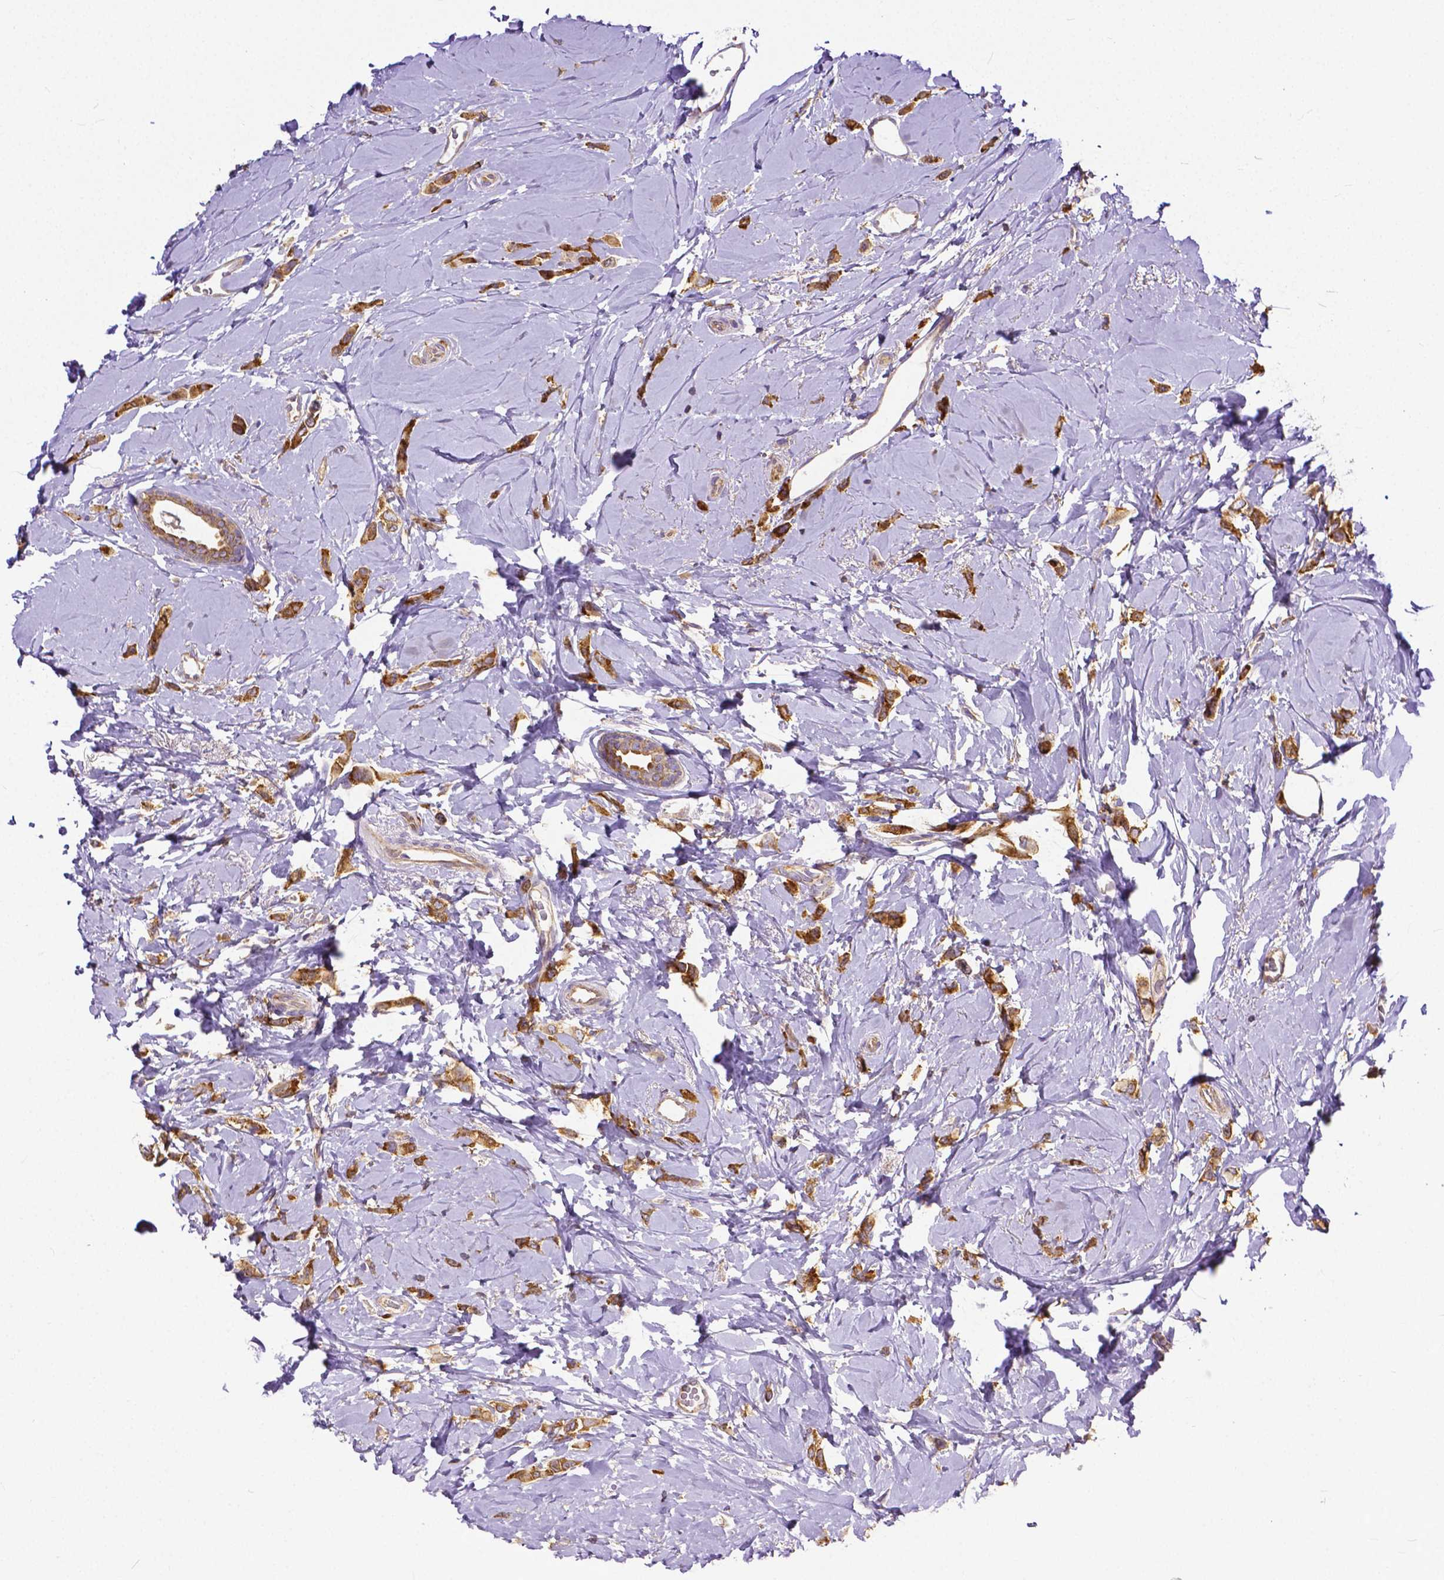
{"staining": {"intensity": "strong", "quantity": ">75%", "location": "cytoplasmic/membranous"}, "tissue": "breast cancer", "cell_type": "Tumor cells", "image_type": "cancer", "snomed": [{"axis": "morphology", "description": "Lobular carcinoma"}, {"axis": "topography", "description": "Breast"}], "caption": "Tumor cells show strong cytoplasmic/membranous positivity in approximately >75% of cells in breast cancer.", "gene": "DICER1", "patient": {"sex": "female", "age": 66}}